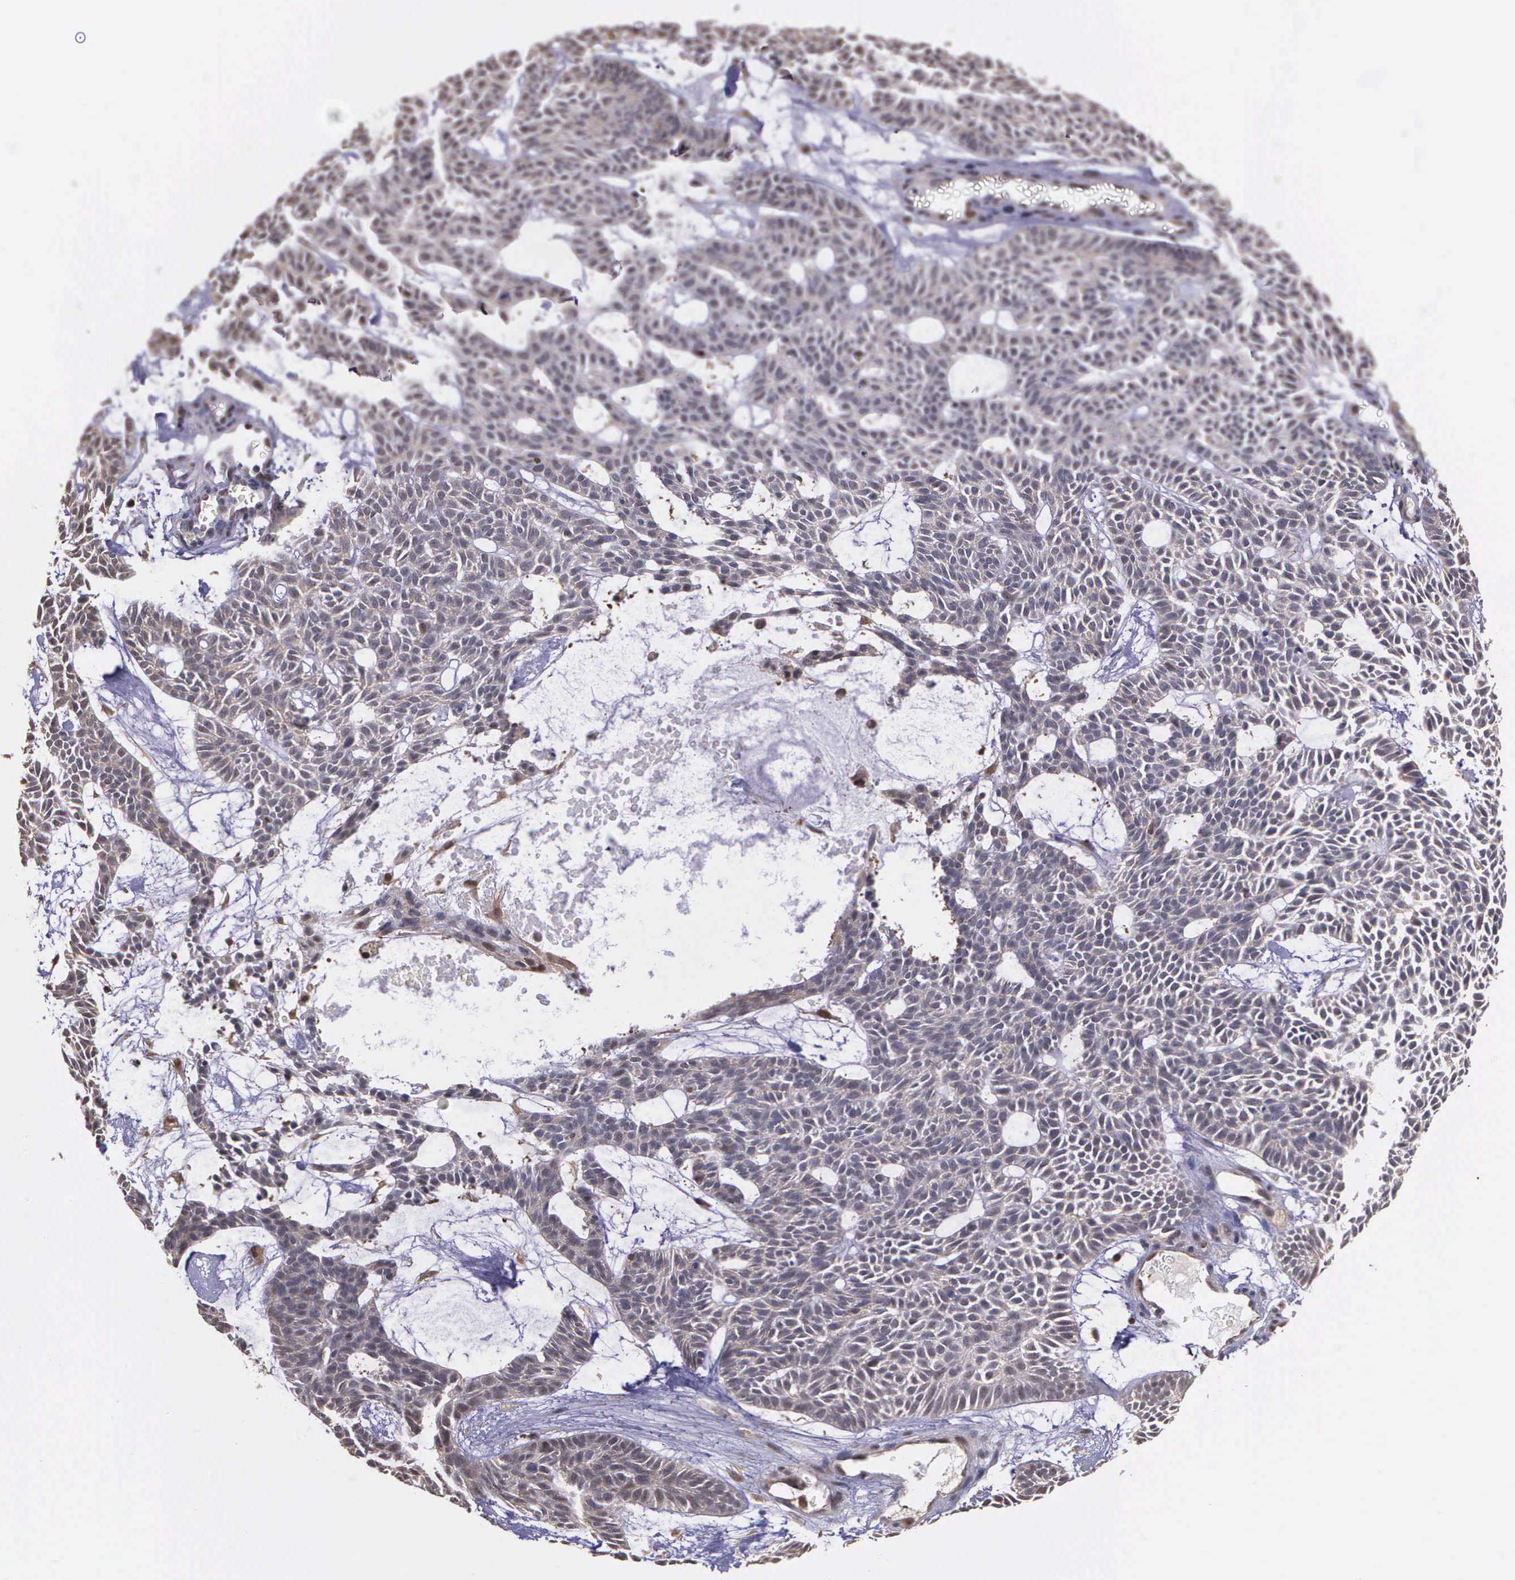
{"staining": {"intensity": "weak", "quantity": ">75%", "location": "cytoplasmic/membranous,nuclear"}, "tissue": "skin cancer", "cell_type": "Tumor cells", "image_type": "cancer", "snomed": [{"axis": "morphology", "description": "Basal cell carcinoma"}, {"axis": "topography", "description": "Skin"}], "caption": "Immunohistochemistry micrograph of neoplastic tissue: human skin cancer (basal cell carcinoma) stained using immunohistochemistry exhibits low levels of weak protein expression localized specifically in the cytoplasmic/membranous and nuclear of tumor cells, appearing as a cytoplasmic/membranous and nuclear brown color.", "gene": "PSMC1", "patient": {"sex": "male", "age": 75}}